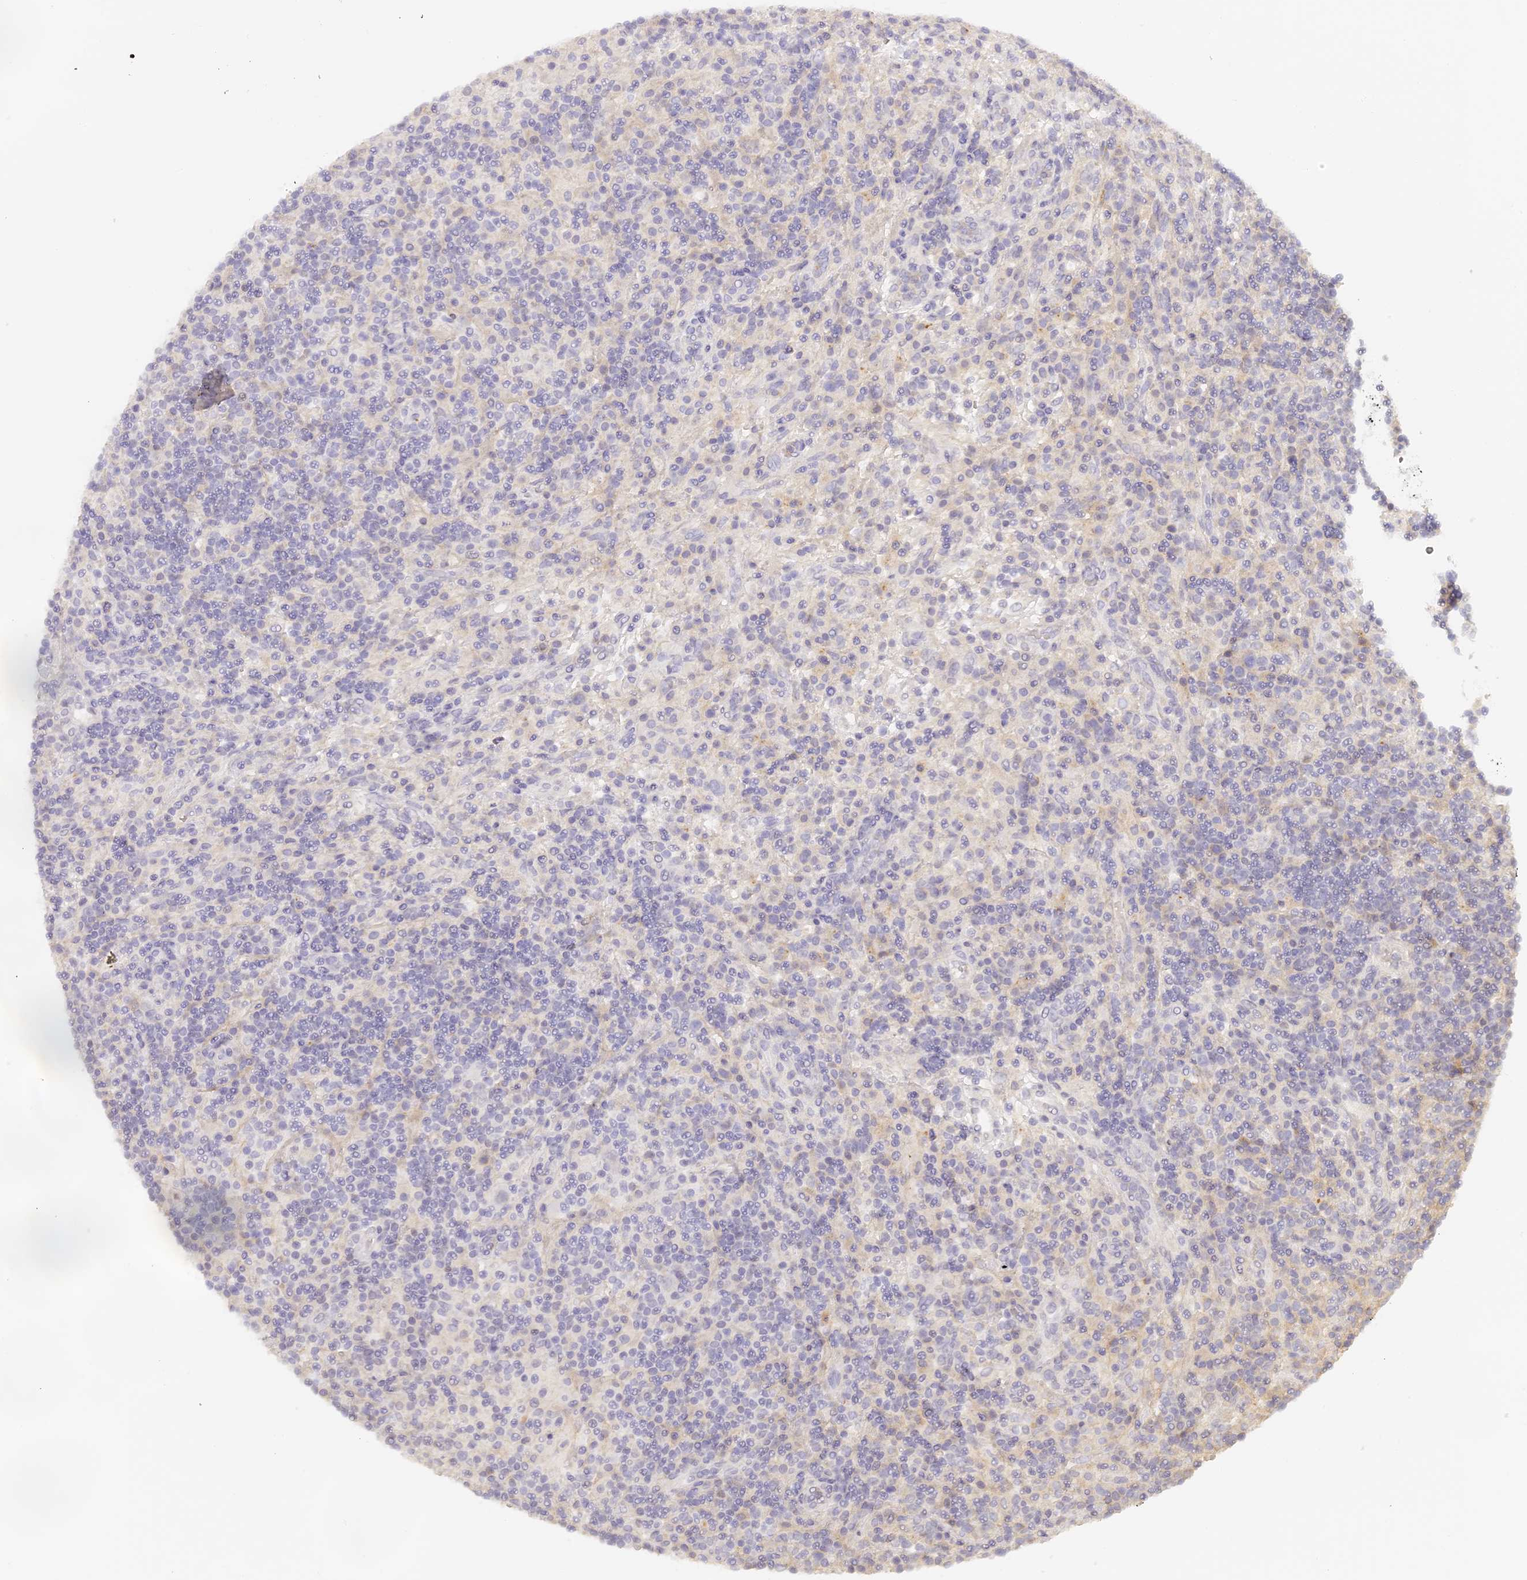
{"staining": {"intensity": "negative", "quantity": "none", "location": "none"}, "tissue": "lymphoma", "cell_type": "Tumor cells", "image_type": "cancer", "snomed": [{"axis": "morphology", "description": "Hodgkin's disease, NOS"}, {"axis": "topography", "description": "Lymph node"}], "caption": "Lymphoma stained for a protein using immunohistochemistry displays no expression tumor cells.", "gene": "ELL3", "patient": {"sex": "male", "age": 70}}